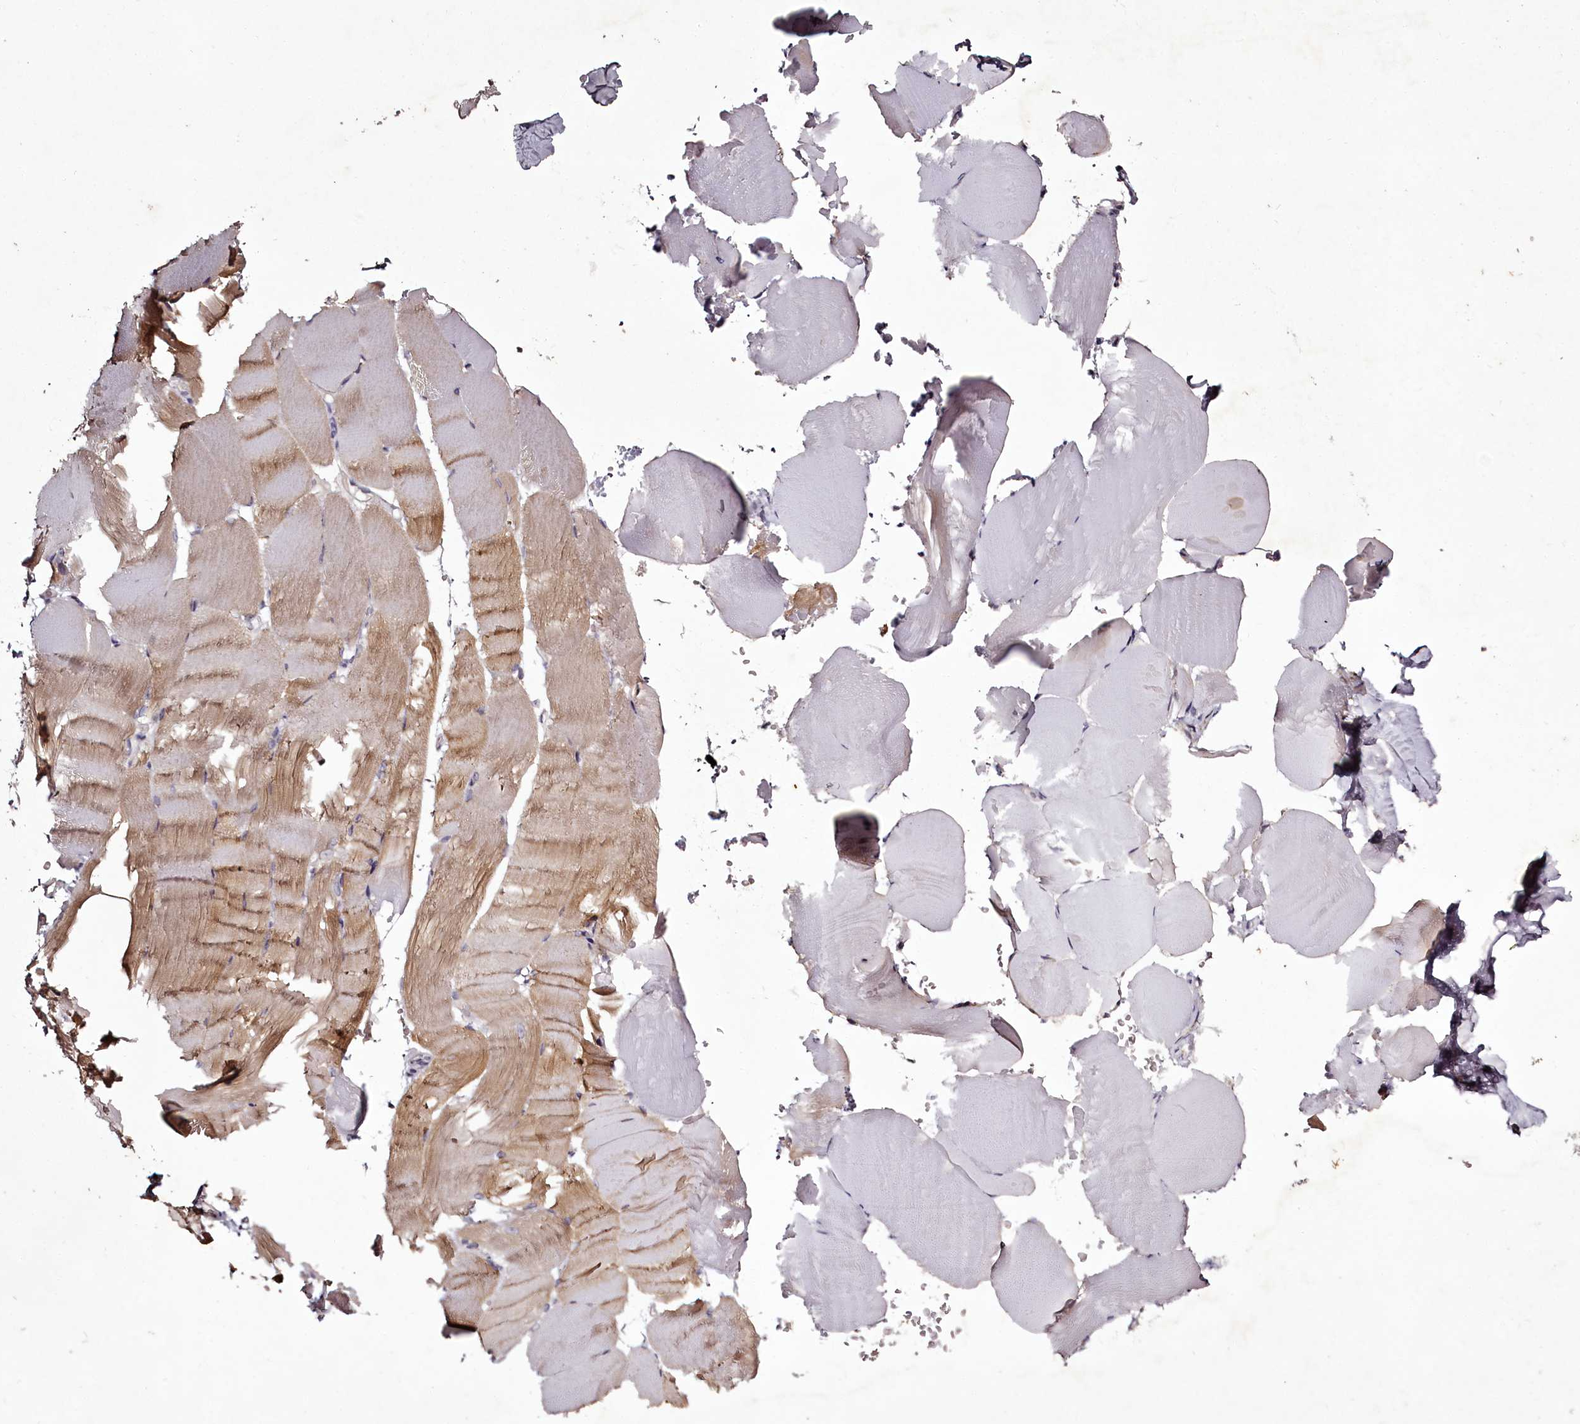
{"staining": {"intensity": "moderate", "quantity": "25%-75%", "location": "cytoplasmic/membranous"}, "tissue": "skeletal muscle", "cell_type": "Myocytes", "image_type": "normal", "snomed": [{"axis": "morphology", "description": "Normal tissue, NOS"}, {"axis": "topography", "description": "Skeletal muscle"}, {"axis": "topography", "description": "Parathyroid gland"}], "caption": "An IHC photomicrograph of benign tissue is shown. Protein staining in brown highlights moderate cytoplasmic/membranous positivity in skeletal muscle within myocytes. (DAB IHC with brightfield microscopy, high magnification).", "gene": "RBMXL2", "patient": {"sex": "female", "age": 37}}